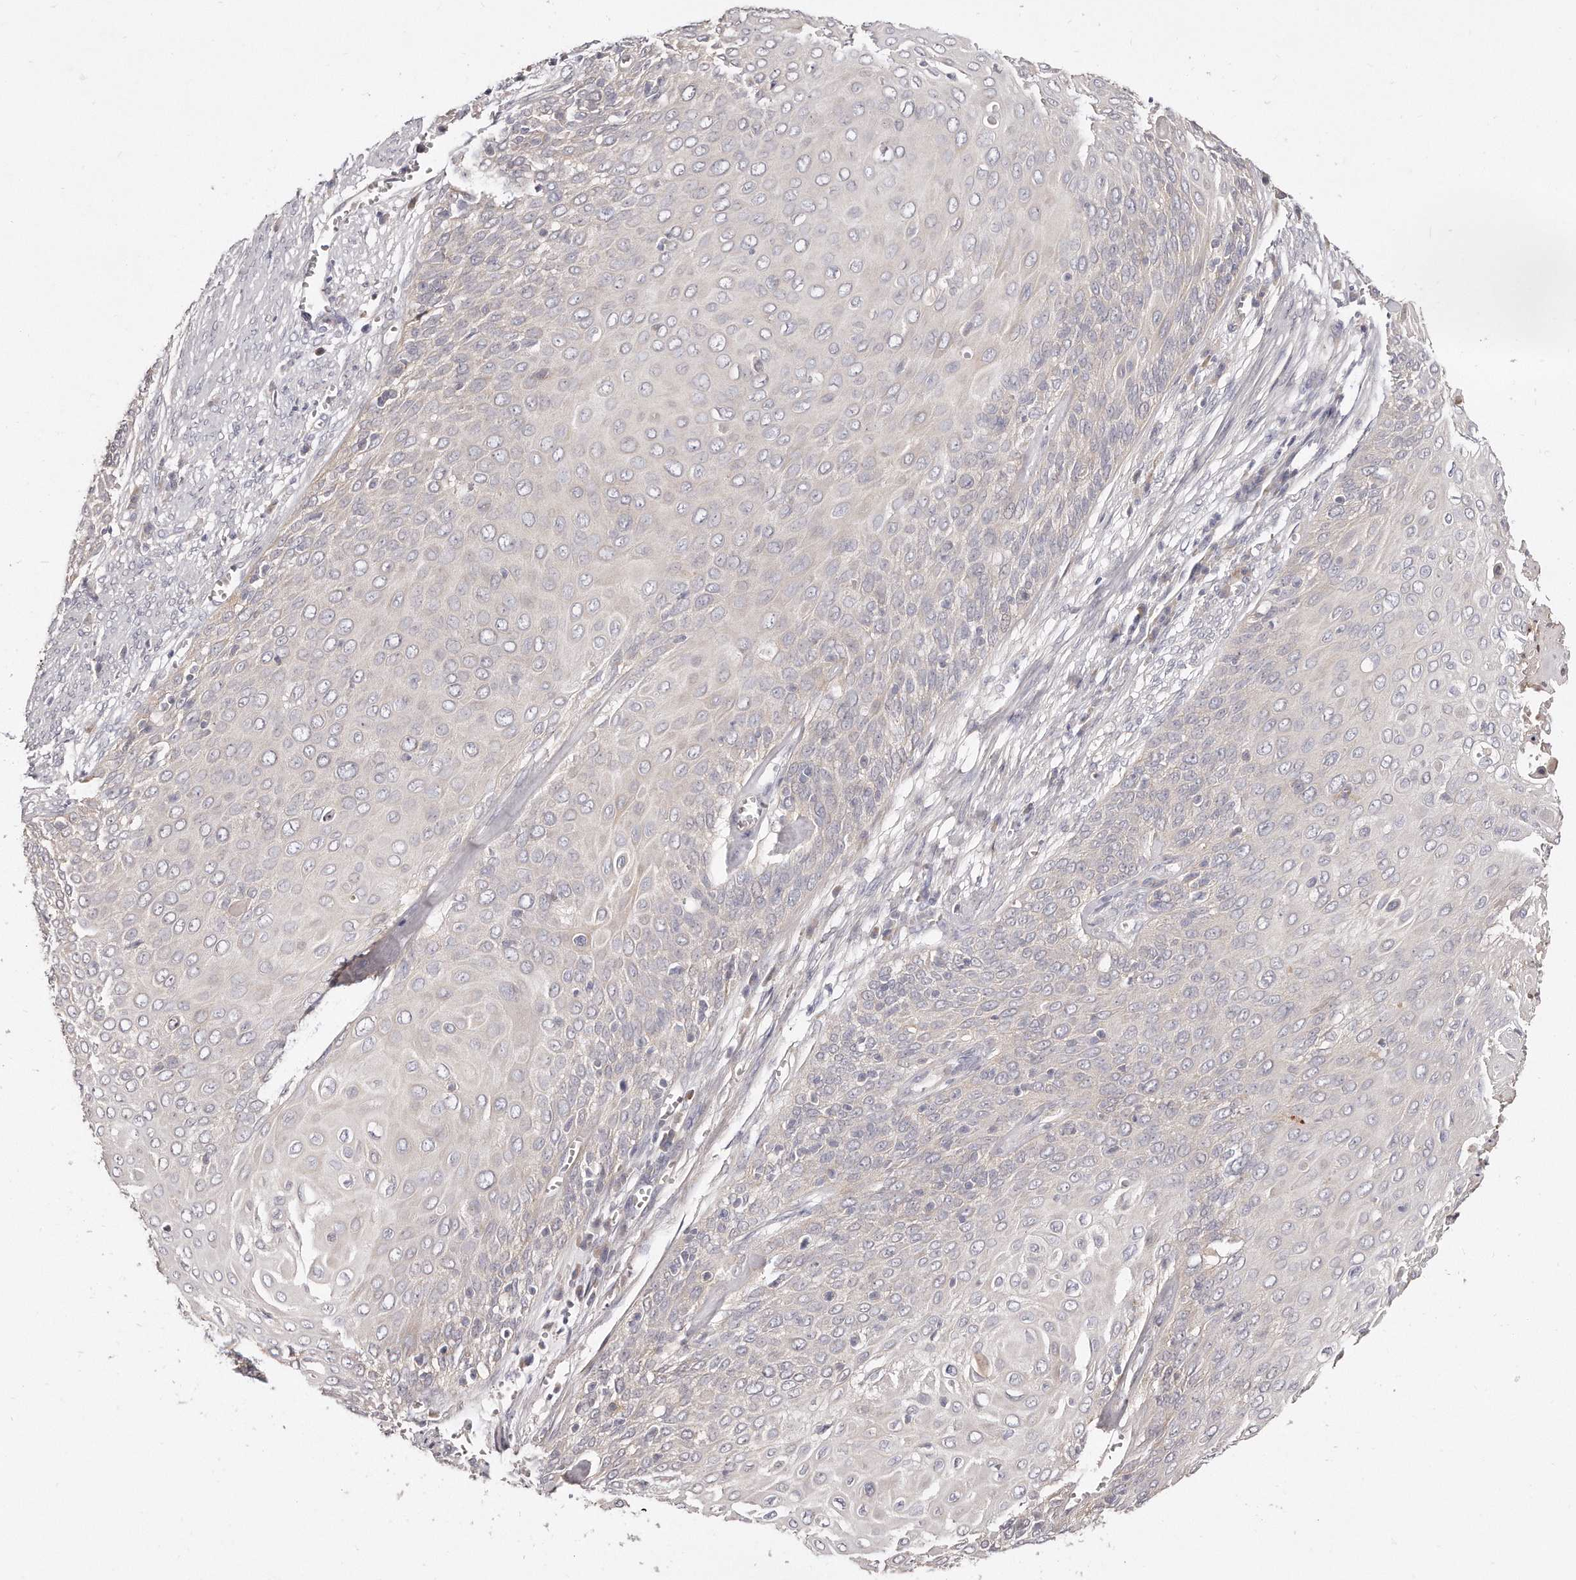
{"staining": {"intensity": "negative", "quantity": "none", "location": "none"}, "tissue": "cervical cancer", "cell_type": "Tumor cells", "image_type": "cancer", "snomed": [{"axis": "morphology", "description": "Squamous cell carcinoma, NOS"}, {"axis": "topography", "description": "Cervix"}], "caption": "This is an immunohistochemistry (IHC) micrograph of cervical cancer (squamous cell carcinoma). There is no expression in tumor cells.", "gene": "TTLL4", "patient": {"sex": "female", "age": 39}}